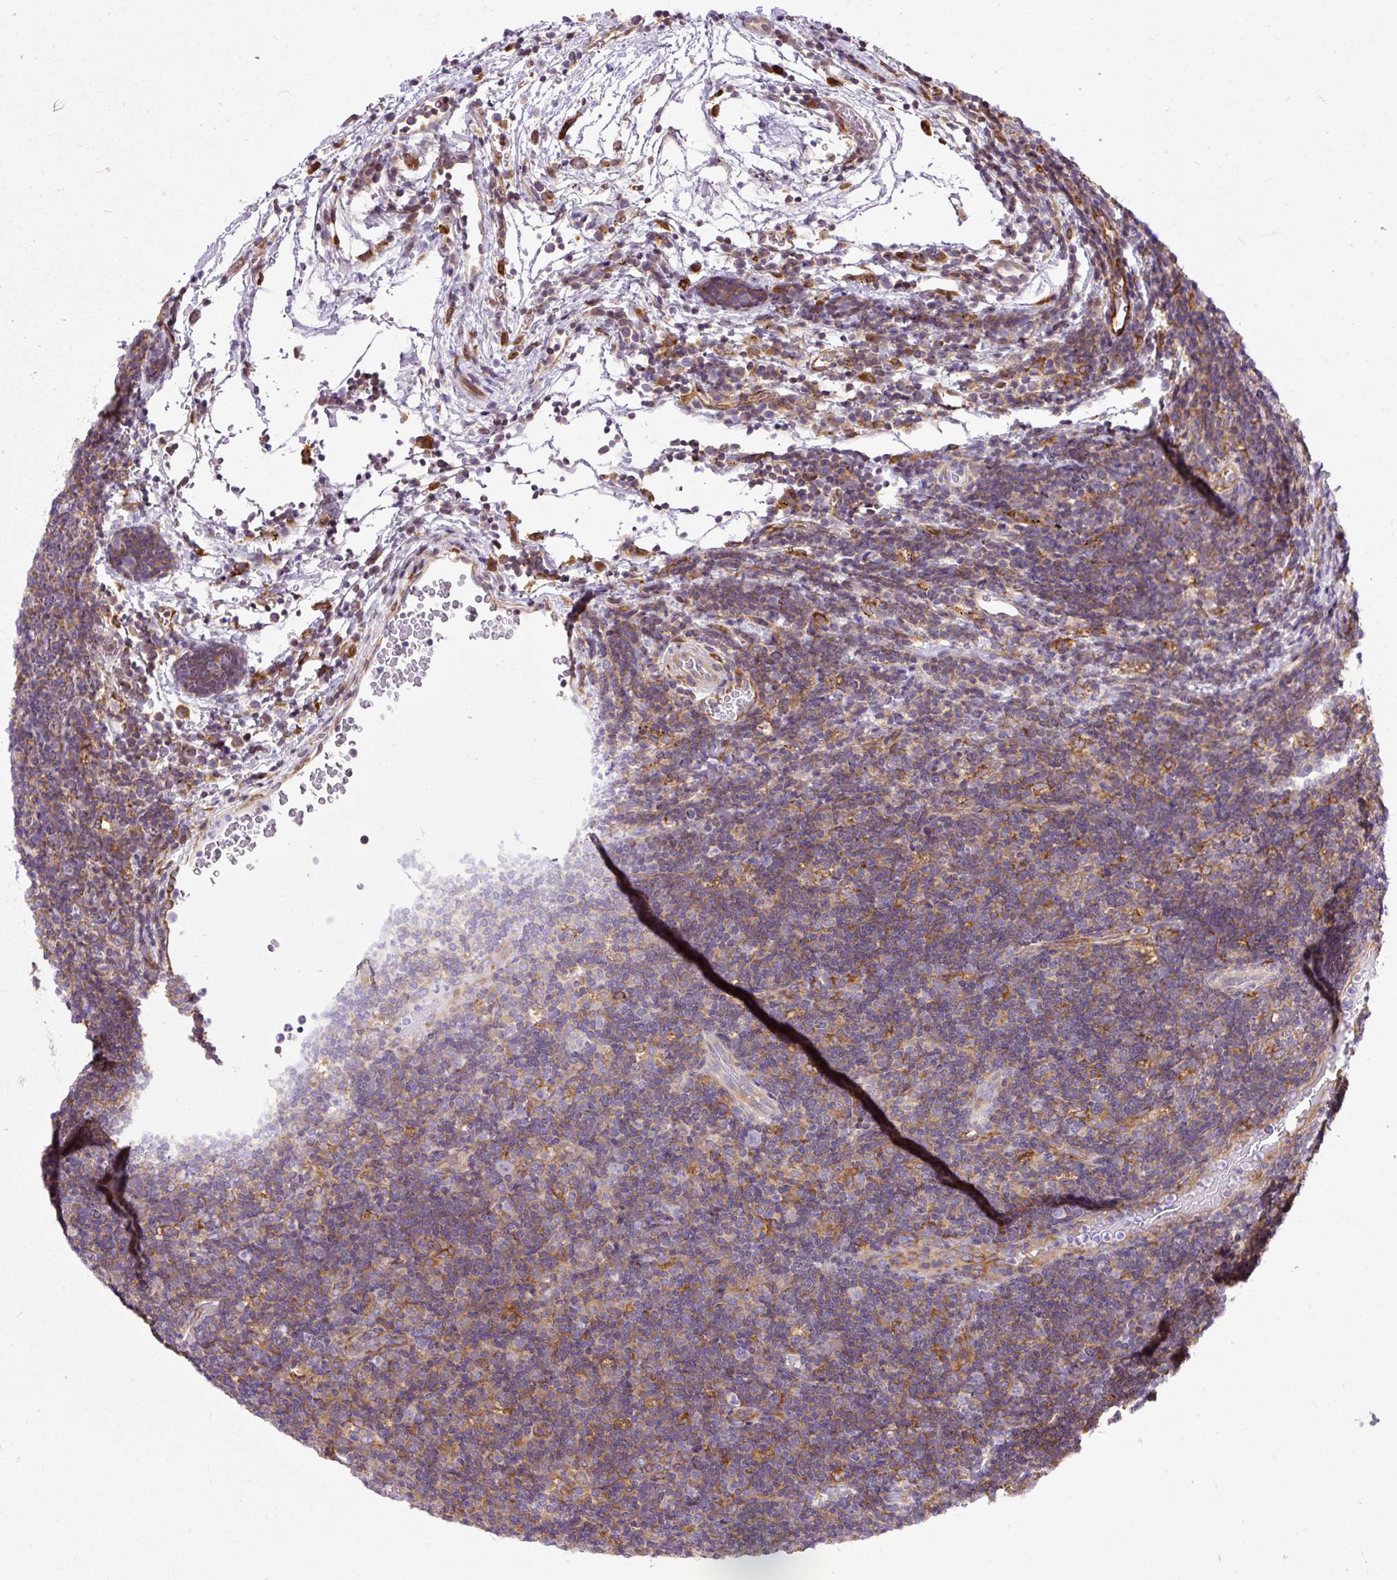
{"staining": {"intensity": "negative", "quantity": "none", "location": "none"}, "tissue": "lymphoma", "cell_type": "Tumor cells", "image_type": "cancer", "snomed": [{"axis": "morphology", "description": "Hodgkin's disease, NOS"}, {"axis": "topography", "description": "Lymph node"}], "caption": "This is an immunohistochemistry (IHC) micrograph of human Hodgkin's disease. There is no positivity in tumor cells.", "gene": "MAP1S", "patient": {"sex": "female", "age": 57}}